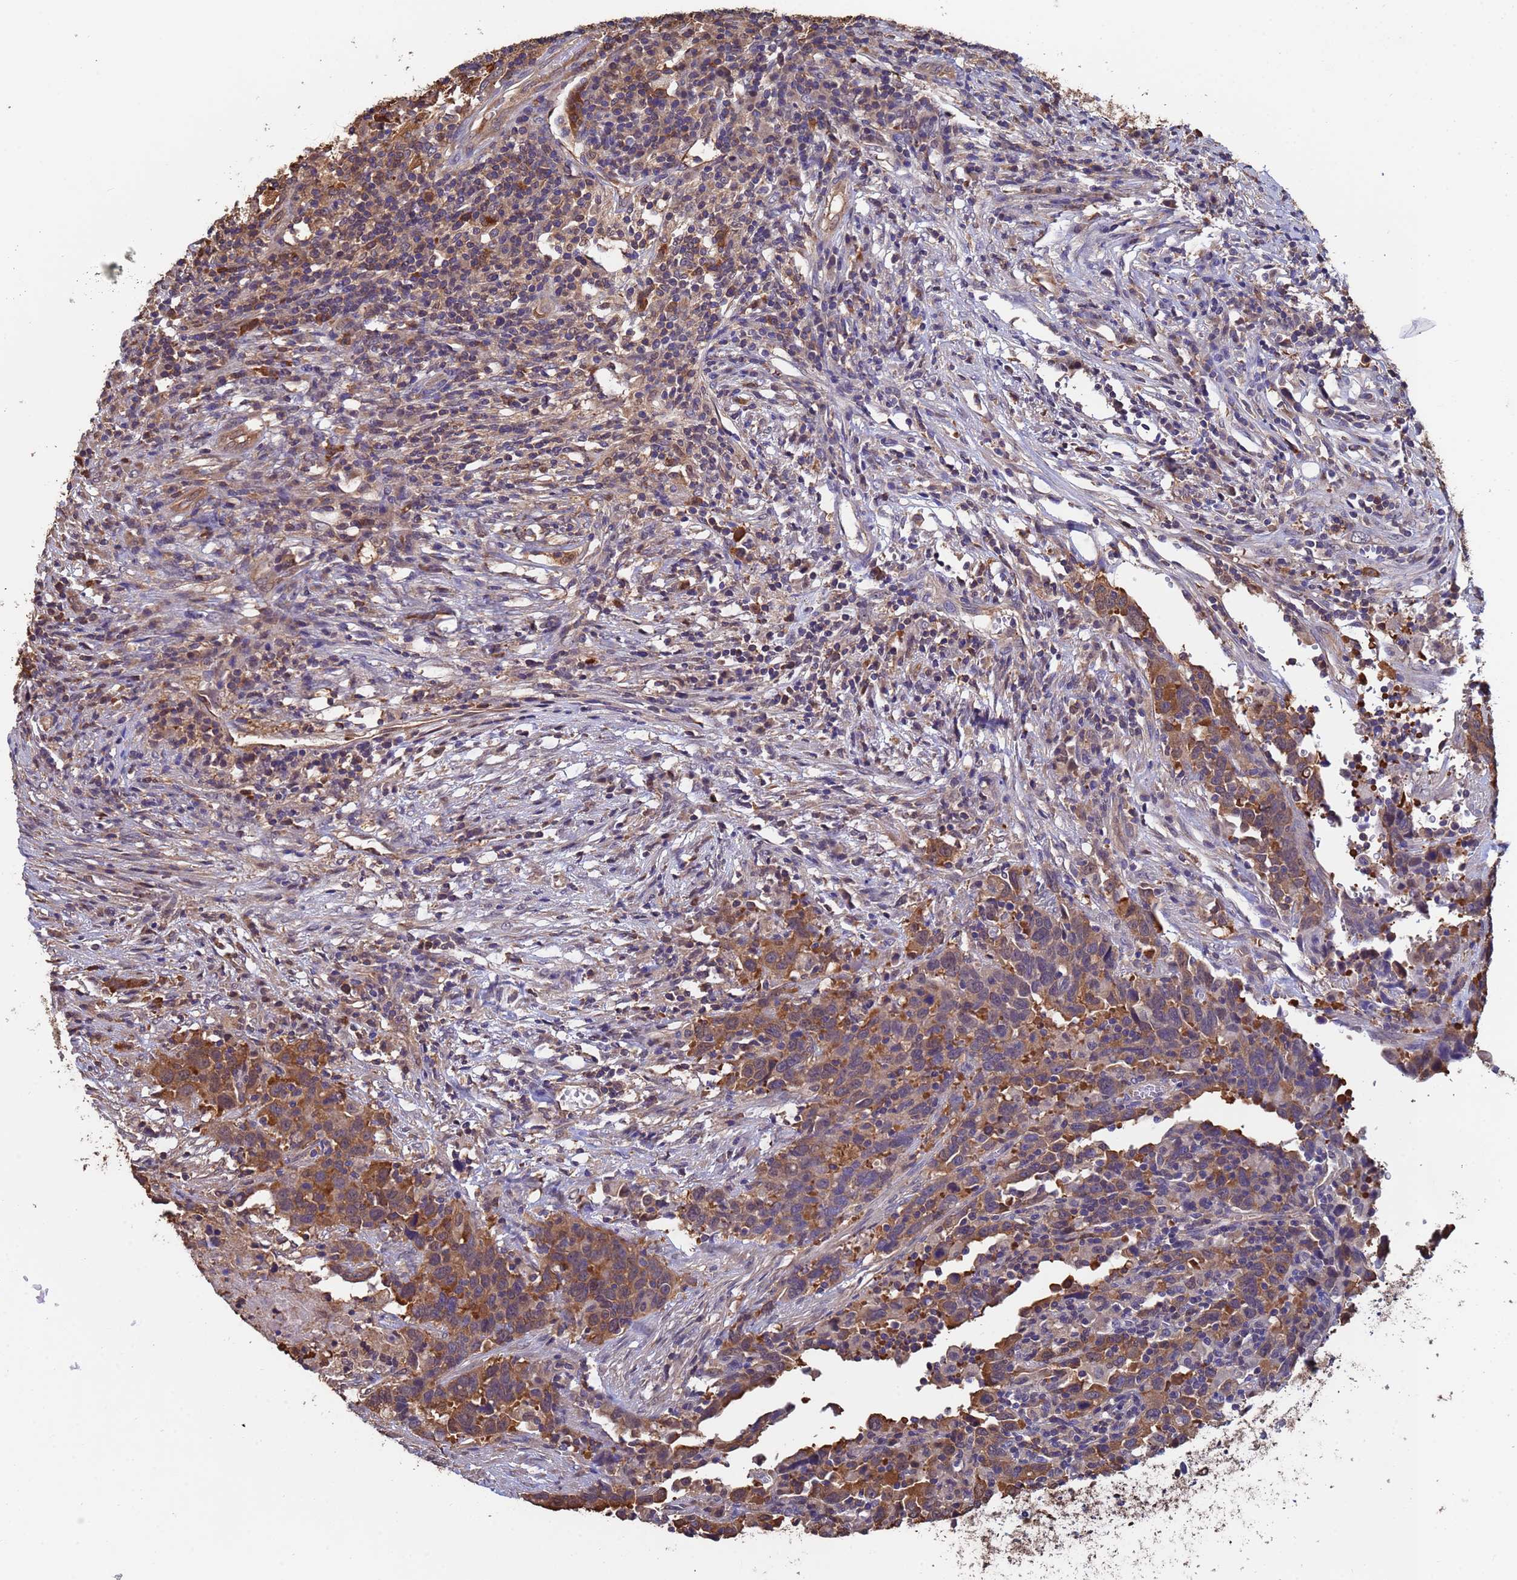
{"staining": {"intensity": "moderate", "quantity": ">75%", "location": "cytoplasmic/membranous"}, "tissue": "urothelial cancer", "cell_type": "Tumor cells", "image_type": "cancer", "snomed": [{"axis": "morphology", "description": "Urothelial carcinoma, High grade"}, {"axis": "topography", "description": "Urinary bladder"}], "caption": "Human urothelial cancer stained for a protein (brown) displays moderate cytoplasmic/membranous positive staining in approximately >75% of tumor cells.", "gene": "FAM25A", "patient": {"sex": "male", "age": 61}}